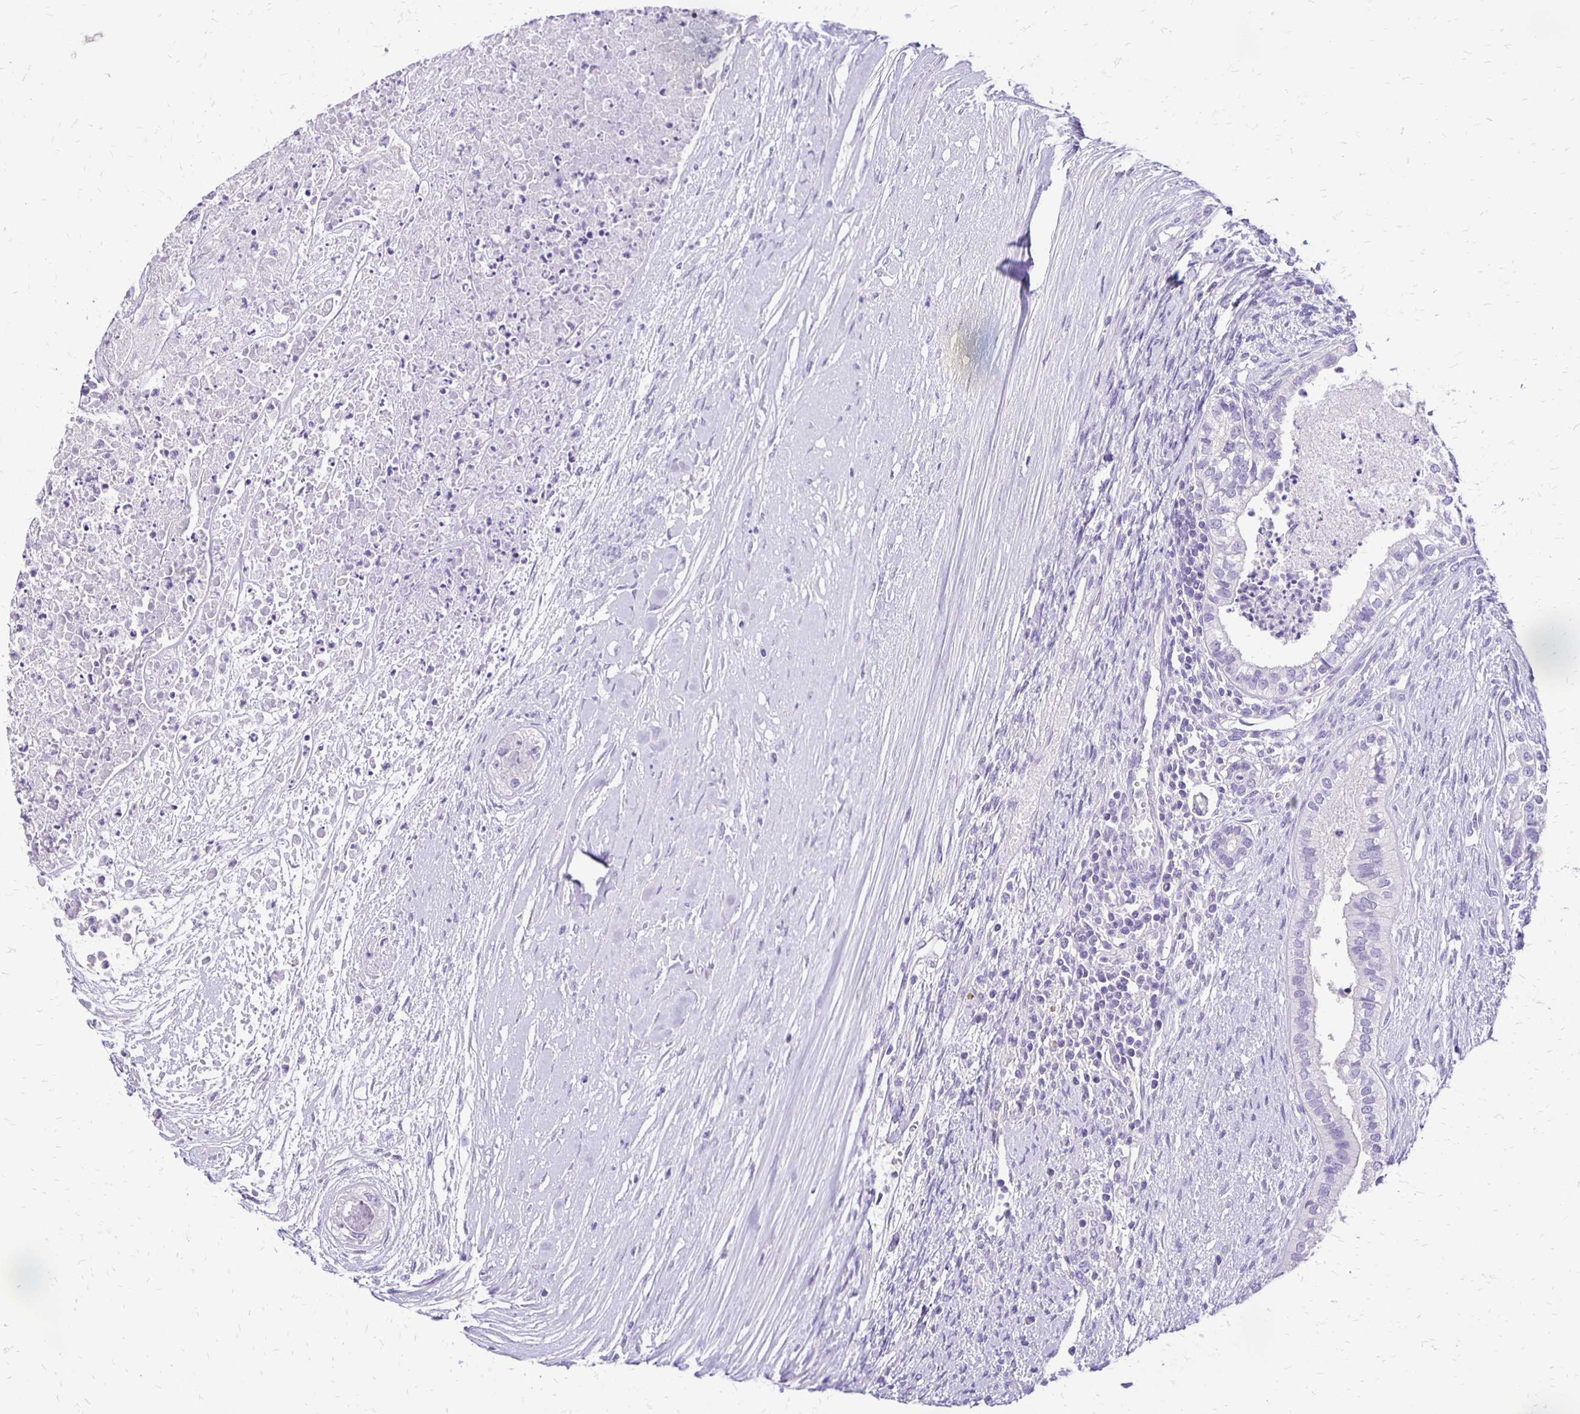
{"staining": {"intensity": "negative", "quantity": "none", "location": "none"}, "tissue": "testis cancer", "cell_type": "Tumor cells", "image_type": "cancer", "snomed": [{"axis": "morphology", "description": "Carcinoma, Embryonal, NOS"}, {"axis": "topography", "description": "Testis"}], "caption": "Immunohistochemistry micrograph of neoplastic tissue: embryonal carcinoma (testis) stained with DAB (3,3'-diaminobenzidine) displays no significant protein staining in tumor cells.", "gene": "ANKRD45", "patient": {"sex": "male", "age": 37}}